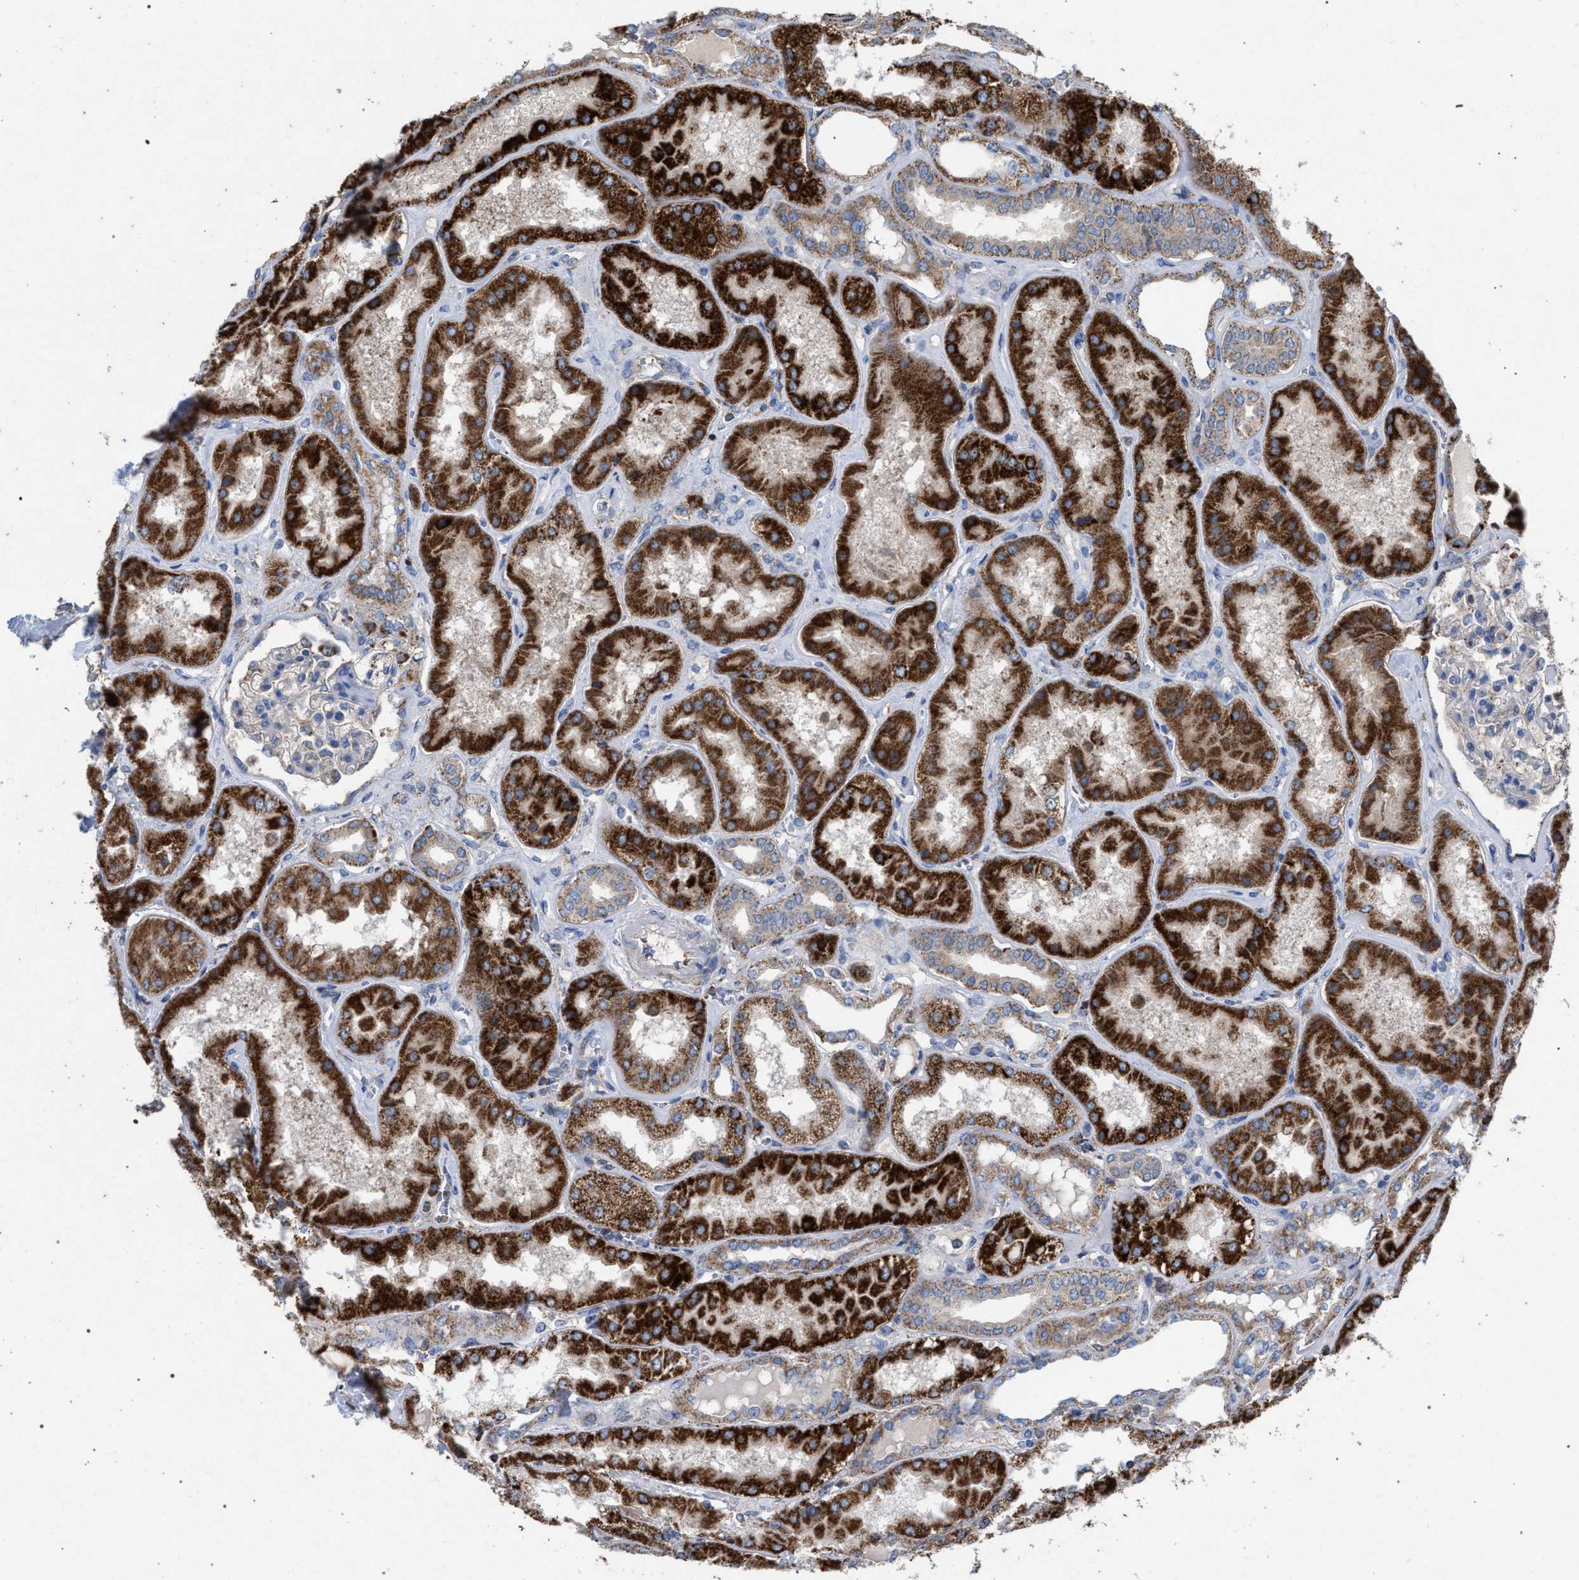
{"staining": {"intensity": "moderate", "quantity": "<25%", "location": "cytoplasmic/membranous"}, "tissue": "kidney", "cell_type": "Cells in glomeruli", "image_type": "normal", "snomed": [{"axis": "morphology", "description": "Normal tissue, NOS"}, {"axis": "topography", "description": "Kidney"}], "caption": "Immunohistochemical staining of unremarkable kidney exhibits moderate cytoplasmic/membranous protein expression in approximately <25% of cells in glomeruli.", "gene": "VPS13A", "patient": {"sex": "female", "age": 56}}